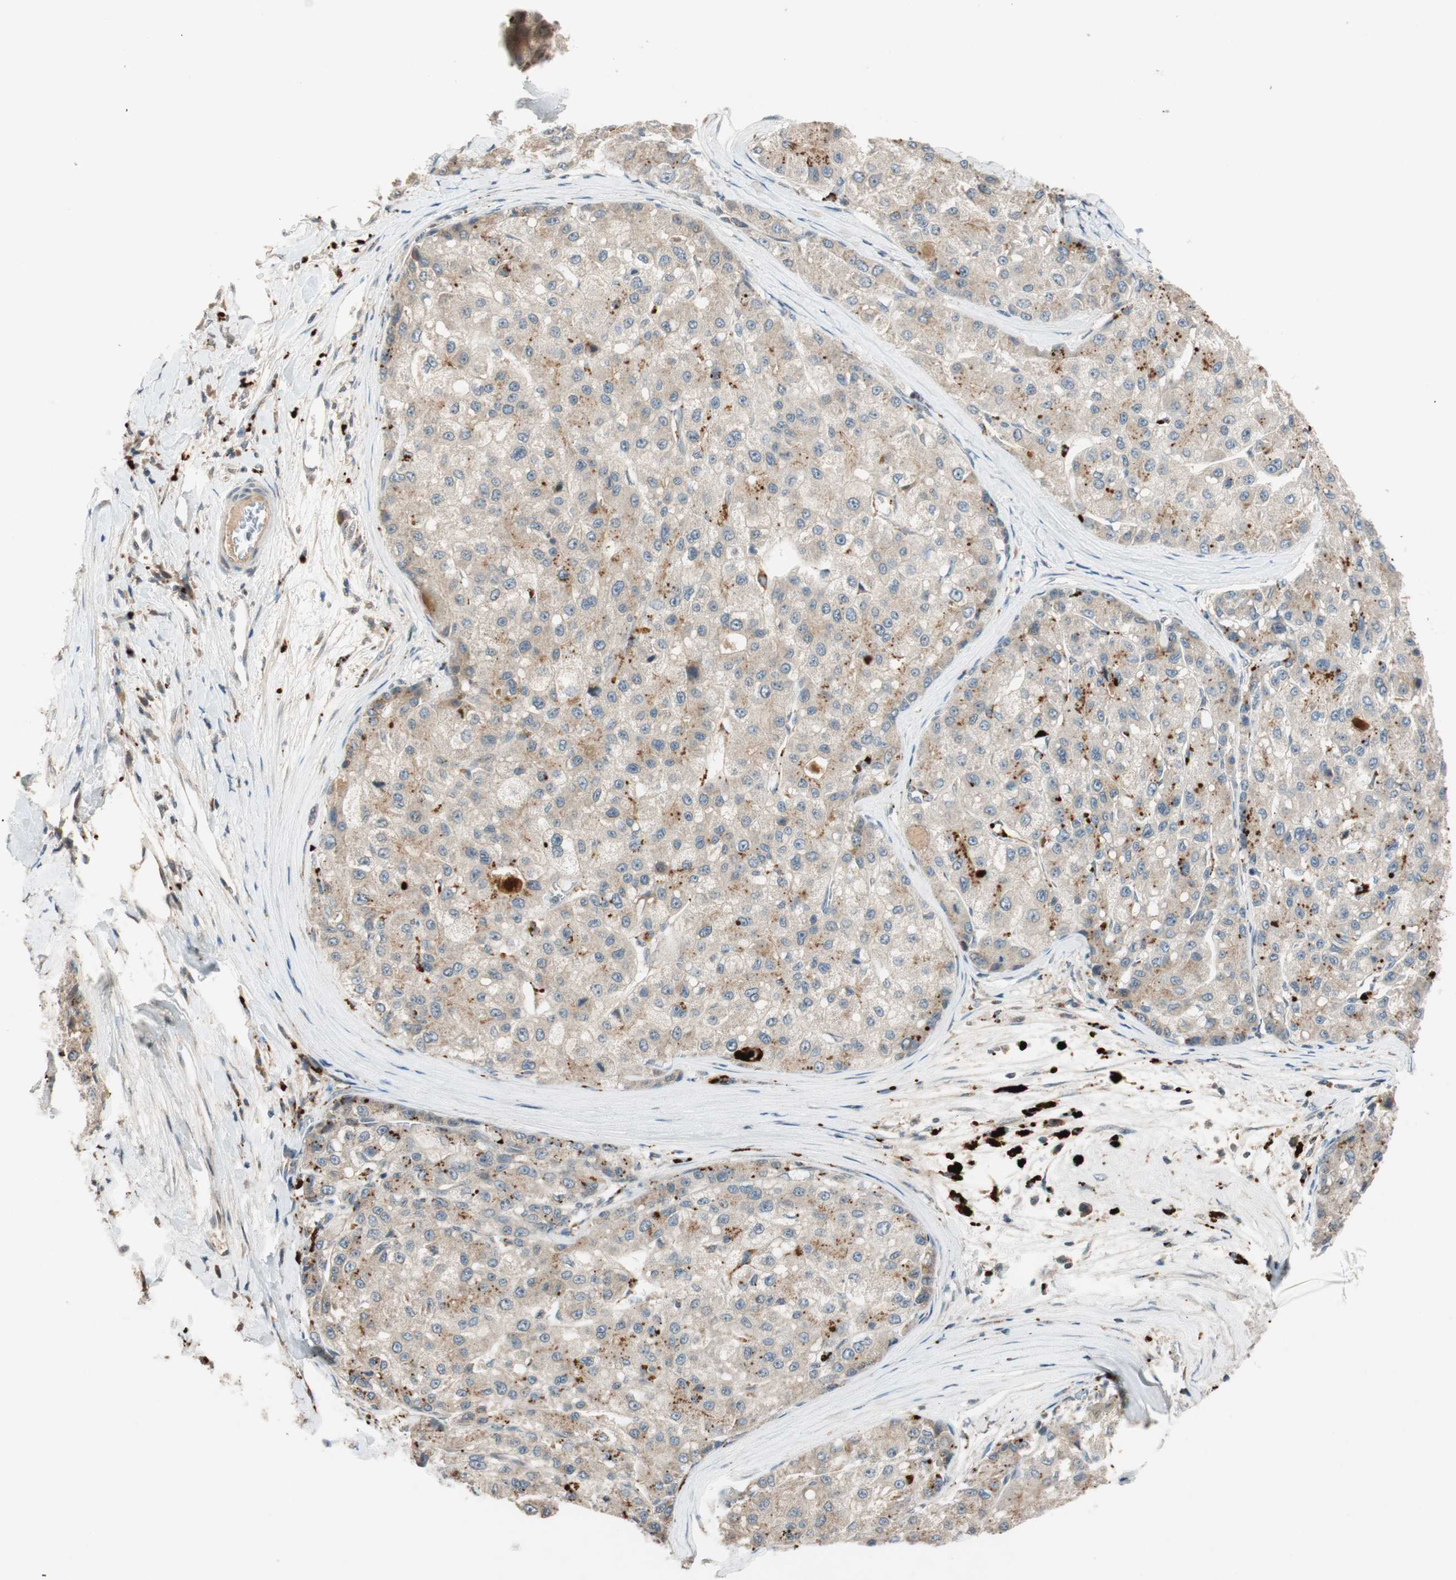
{"staining": {"intensity": "weak", "quantity": ">75%", "location": "cytoplasmic/membranous"}, "tissue": "liver cancer", "cell_type": "Tumor cells", "image_type": "cancer", "snomed": [{"axis": "morphology", "description": "Carcinoma, Hepatocellular, NOS"}, {"axis": "topography", "description": "Liver"}], "caption": "High-magnification brightfield microscopy of liver hepatocellular carcinoma stained with DAB (brown) and counterstained with hematoxylin (blue). tumor cells exhibit weak cytoplasmic/membranous staining is present in about>75% of cells.", "gene": "GLB1", "patient": {"sex": "male", "age": 80}}